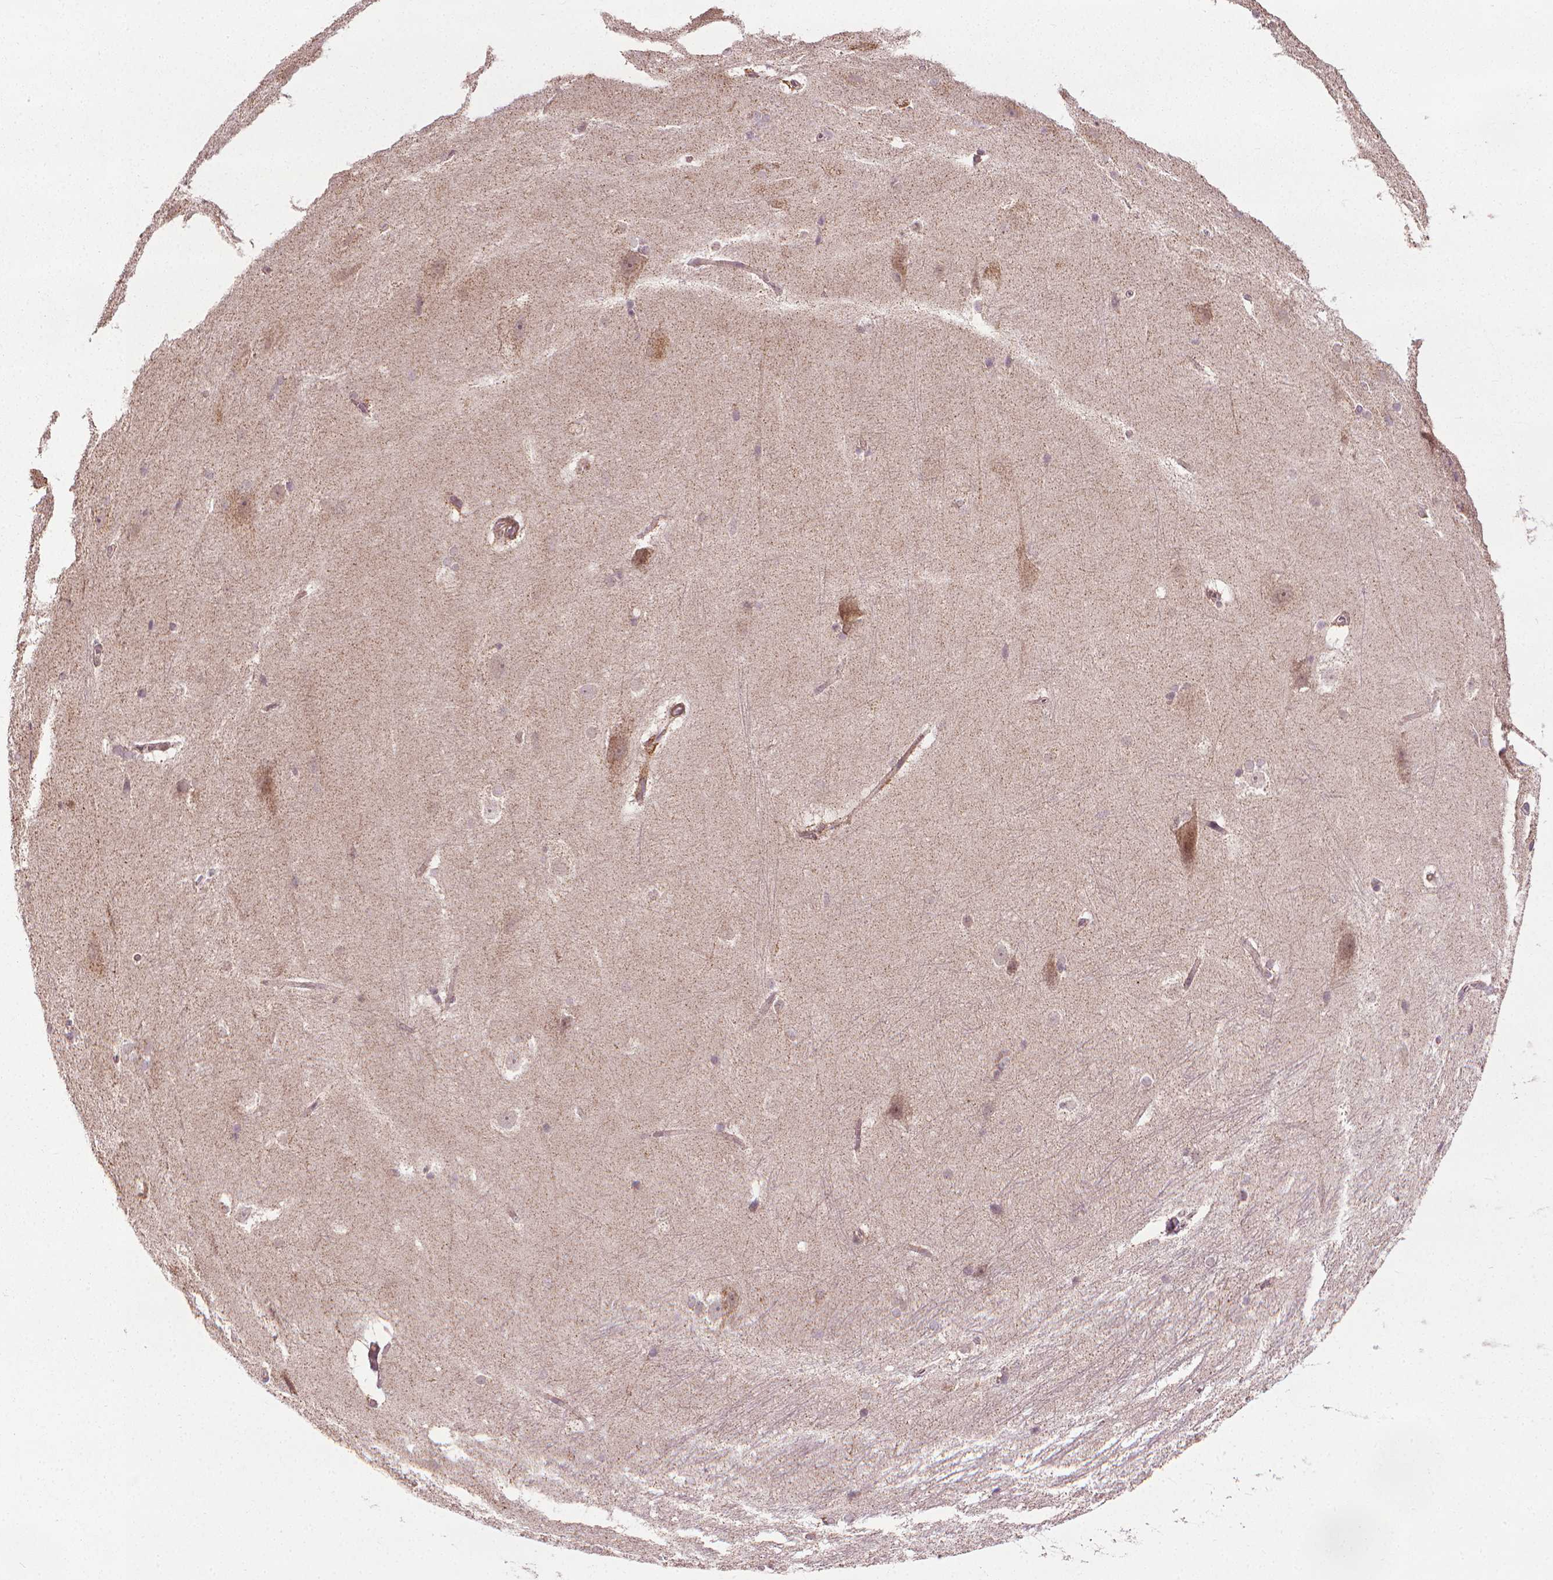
{"staining": {"intensity": "moderate", "quantity": "25%-75%", "location": "cytoplasmic/membranous"}, "tissue": "hippocampus", "cell_type": "Glial cells", "image_type": "normal", "snomed": [{"axis": "morphology", "description": "Normal tissue, NOS"}, {"axis": "topography", "description": "Cerebral cortex"}, {"axis": "topography", "description": "Hippocampus"}], "caption": "Brown immunohistochemical staining in benign human hippocampus displays moderate cytoplasmic/membranous expression in approximately 25%-75% of glial cells.", "gene": "PRAG1", "patient": {"sex": "female", "age": 19}}